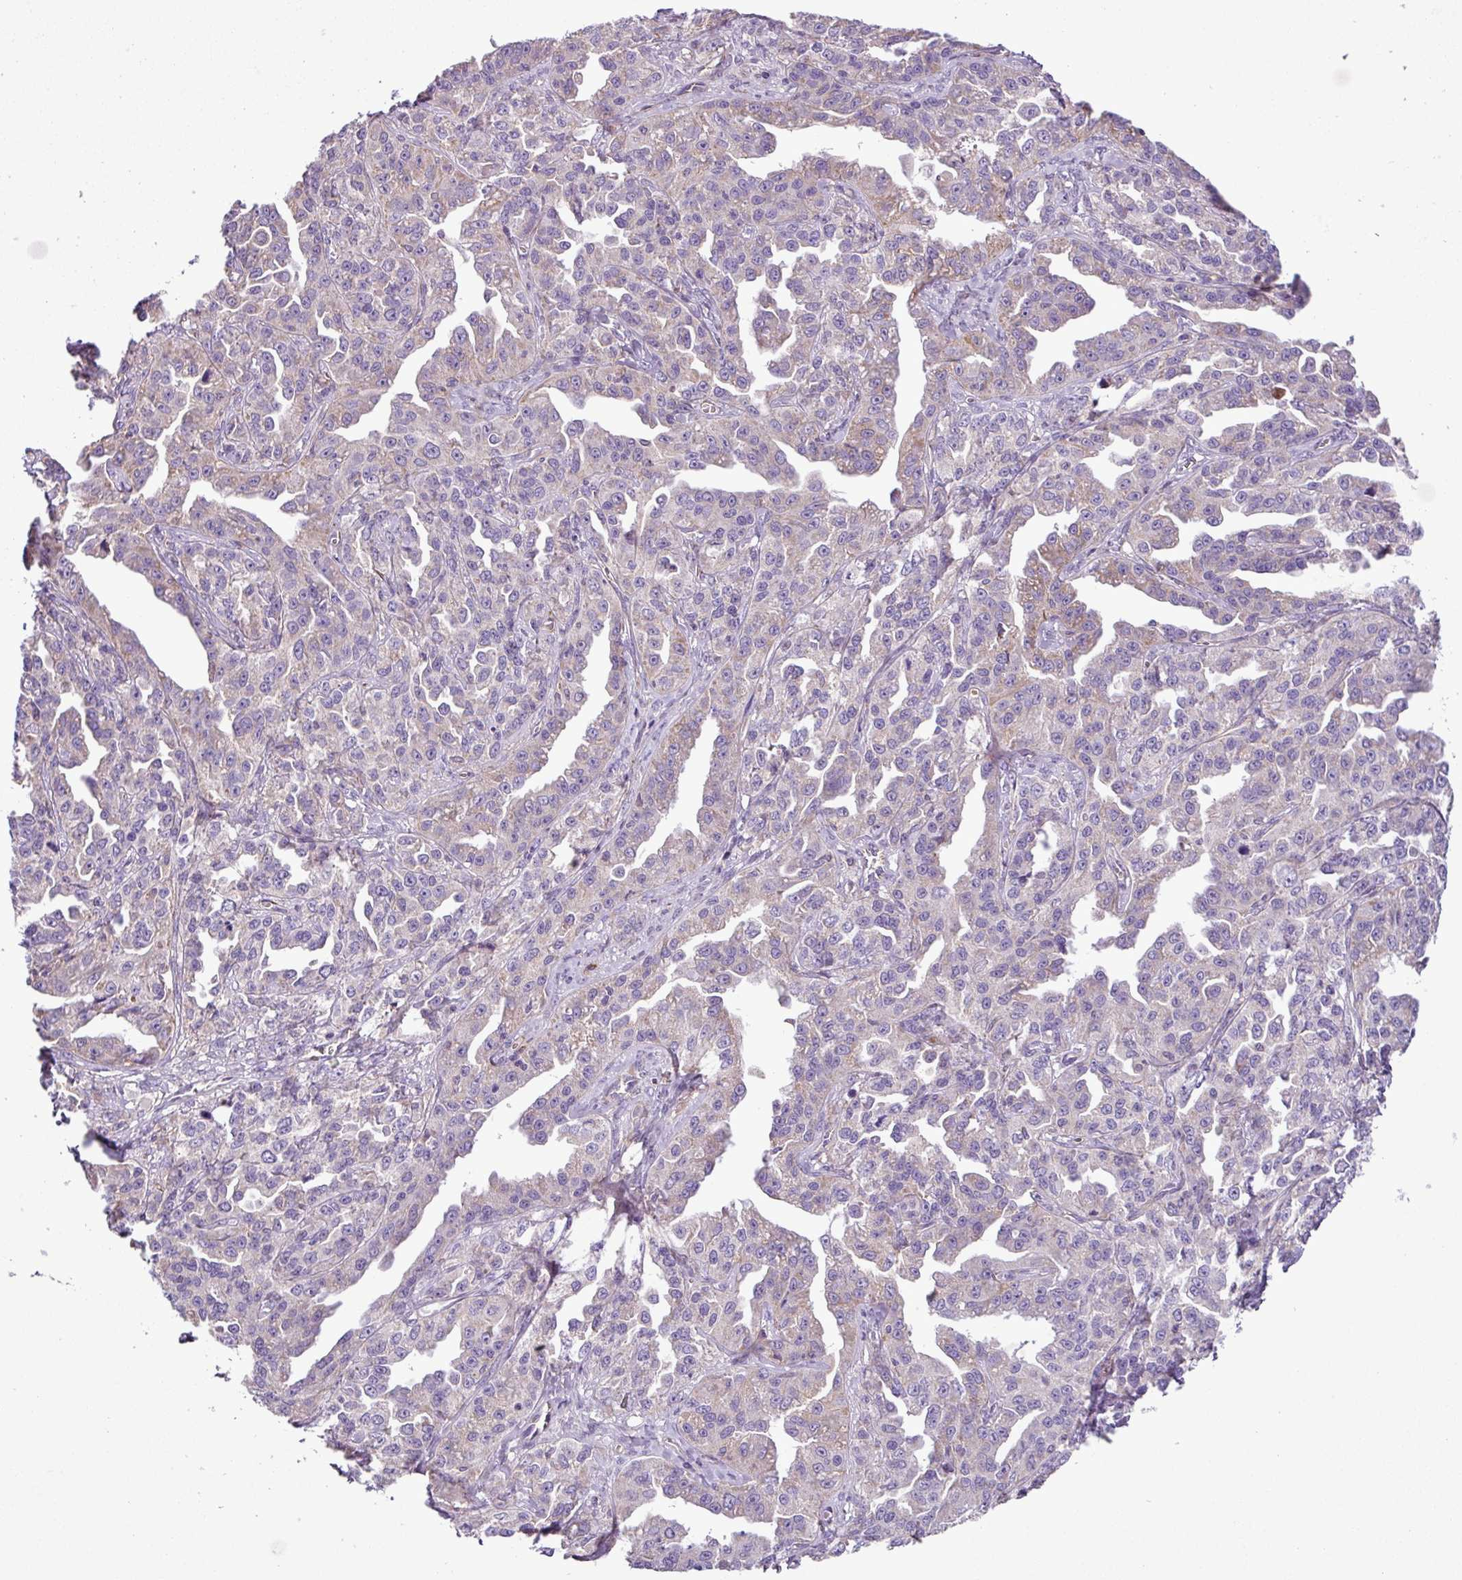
{"staining": {"intensity": "weak", "quantity": "<25%", "location": "cytoplasmic/membranous"}, "tissue": "ovarian cancer", "cell_type": "Tumor cells", "image_type": "cancer", "snomed": [{"axis": "morphology", "description": "Cystadenocarcinoma, serous, NOS"}, {"axis": "topography", "description": "Ovary"}], "caption": "Protein analysis of ovarian cancer (serous cystadenocarcinoma) displays no significant expression in tumor cells.", "gene": "FAM183A", "patient": {"sex": "female", "age": 75}}